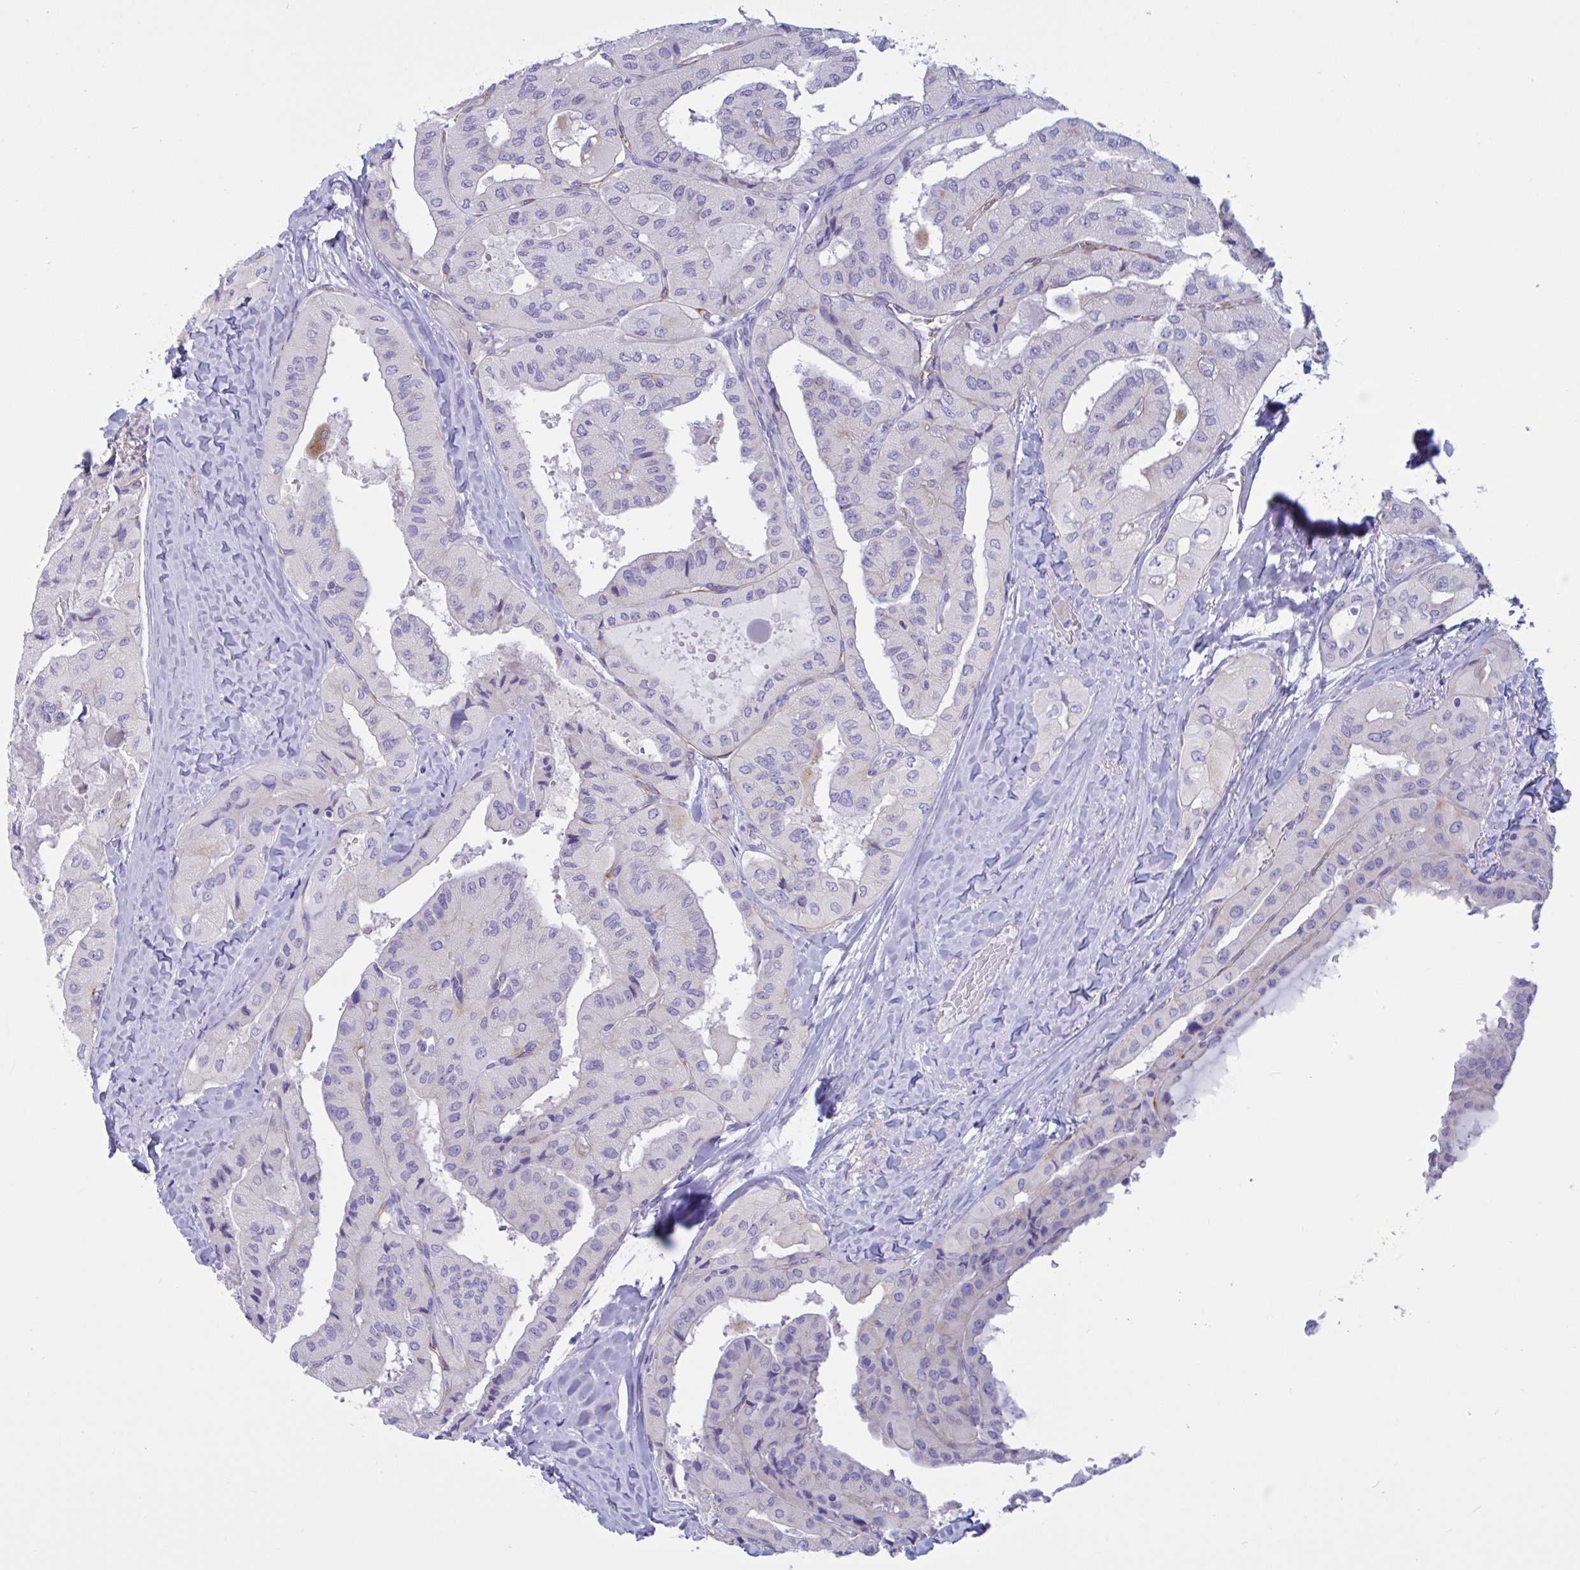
{"staining": {"intensity": "negative", "quantity": "none", "location": "none"}, "tissue": "thyroid cancer", "cell_type": "Tumor cells", "image_type": "cancer", "snomed": [{"axis": "morphology", "description": "Normal tissue, NOS"}, {"axis": "morphology", "description": "Papillary adenocarcinoma, NOS"}, {"axis": "topography", "description": "Thyroid gland"}], "caption": "A photomicrograph of thyroid cancer stained for a protein reveals no brown staining in tumor cells.", "gene": "RPL22L1", "patient": {"sex": "female", "age": 59}}